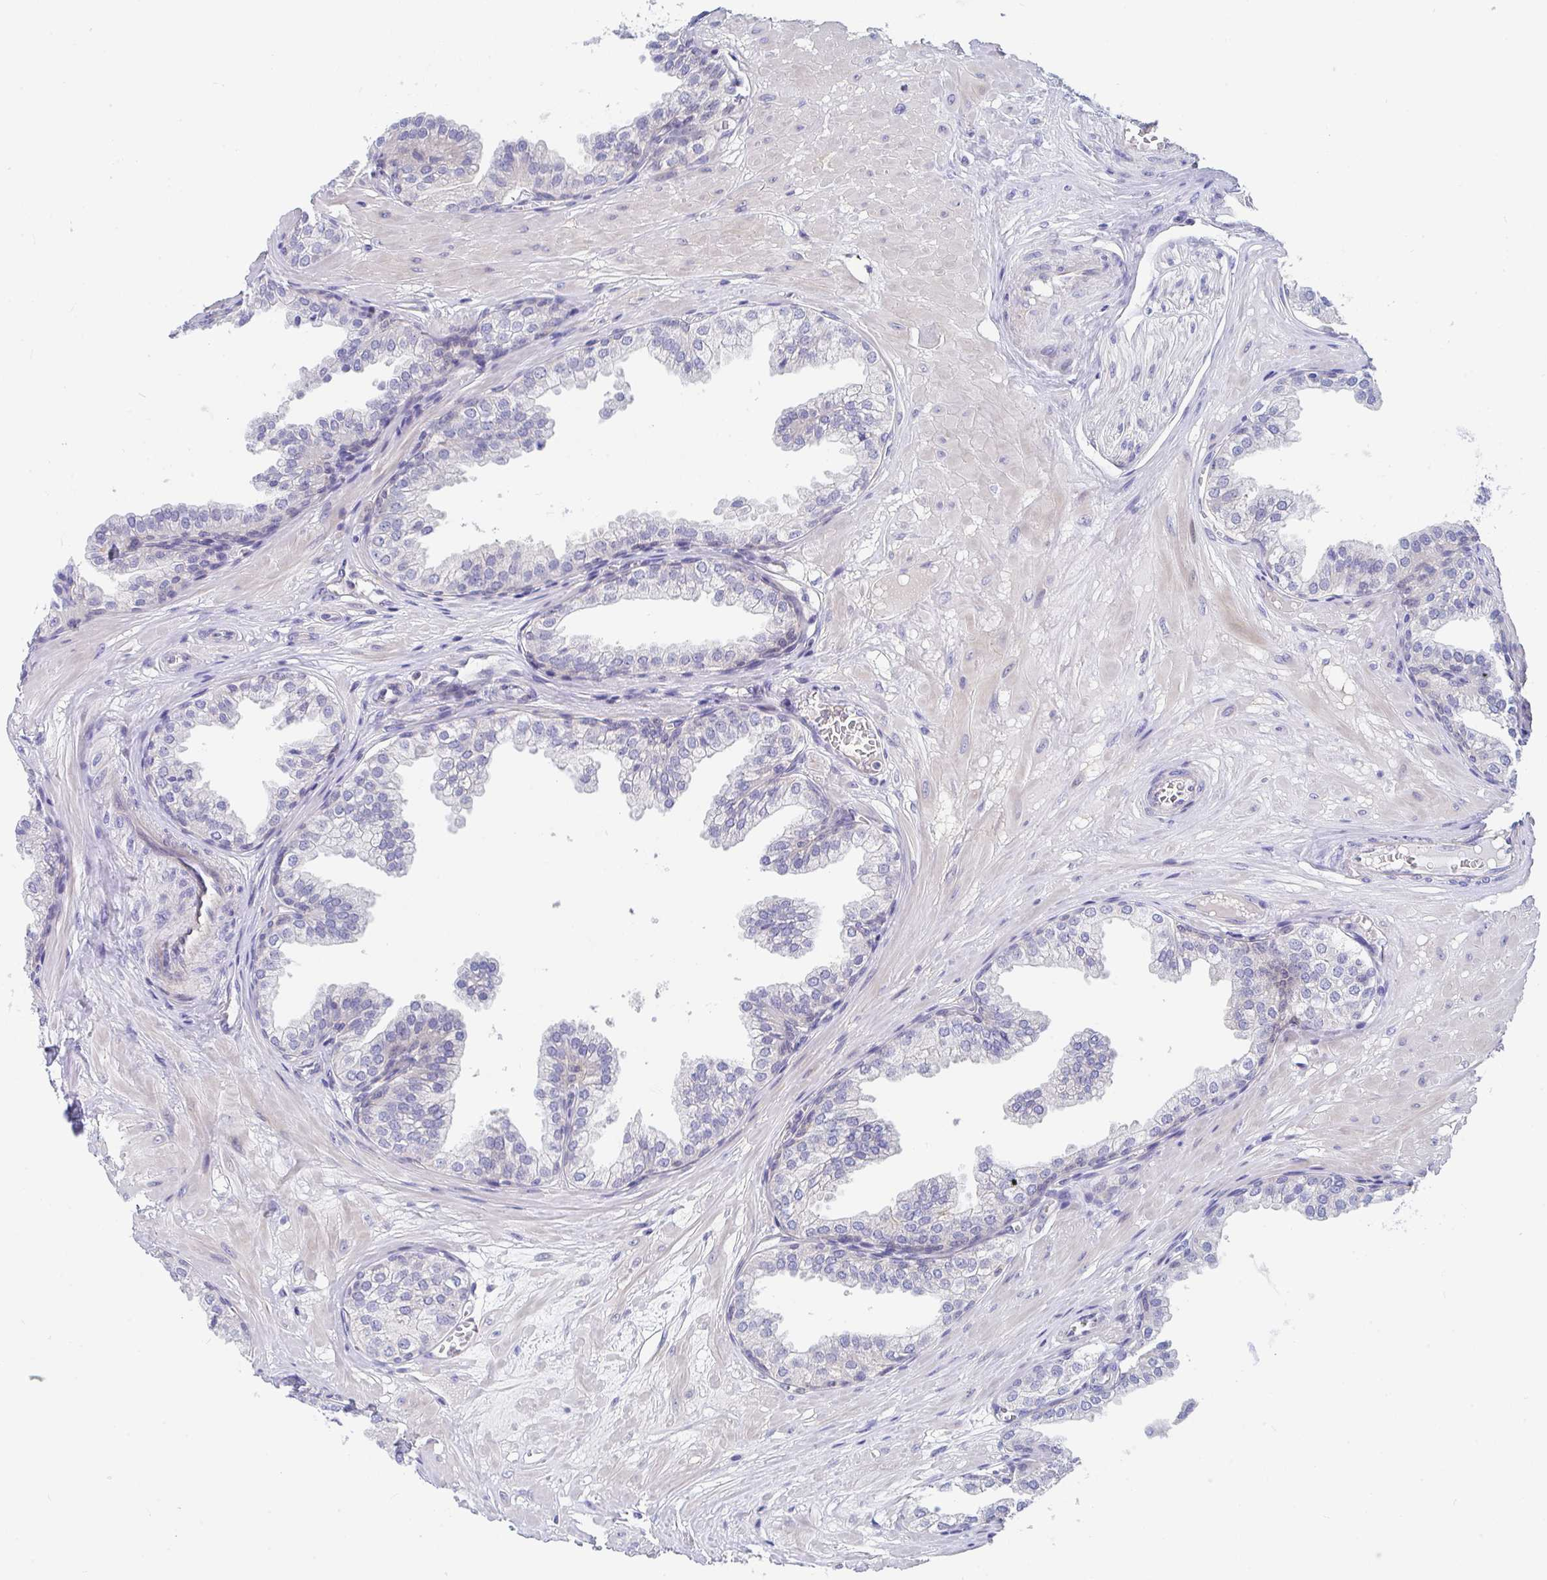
{"staining": {"intensity": "negative", "quantity": "none", "location": "none"}, "tissue": "prostate", "cell_type": "Glandular cells", "image_type": "normal", "snomed": [{"axis": "morphology", "description": "Normal tissue, NOS"}, {"axis": "topography", "description": "Prostate"}, {"axis": "topography", "description": "Peripheral nerve tissue"}], "caption": "Immunohistochemistry (IHC) of normal human prostate exhibits no positivity in glandular cells. (Brightfield microscopy of DAB (3,3'-diaminobenzidine) immunohistochemistry at high magnification).", "gene": "P2RX3", "patient": {"sex": "male", "age": 55}}